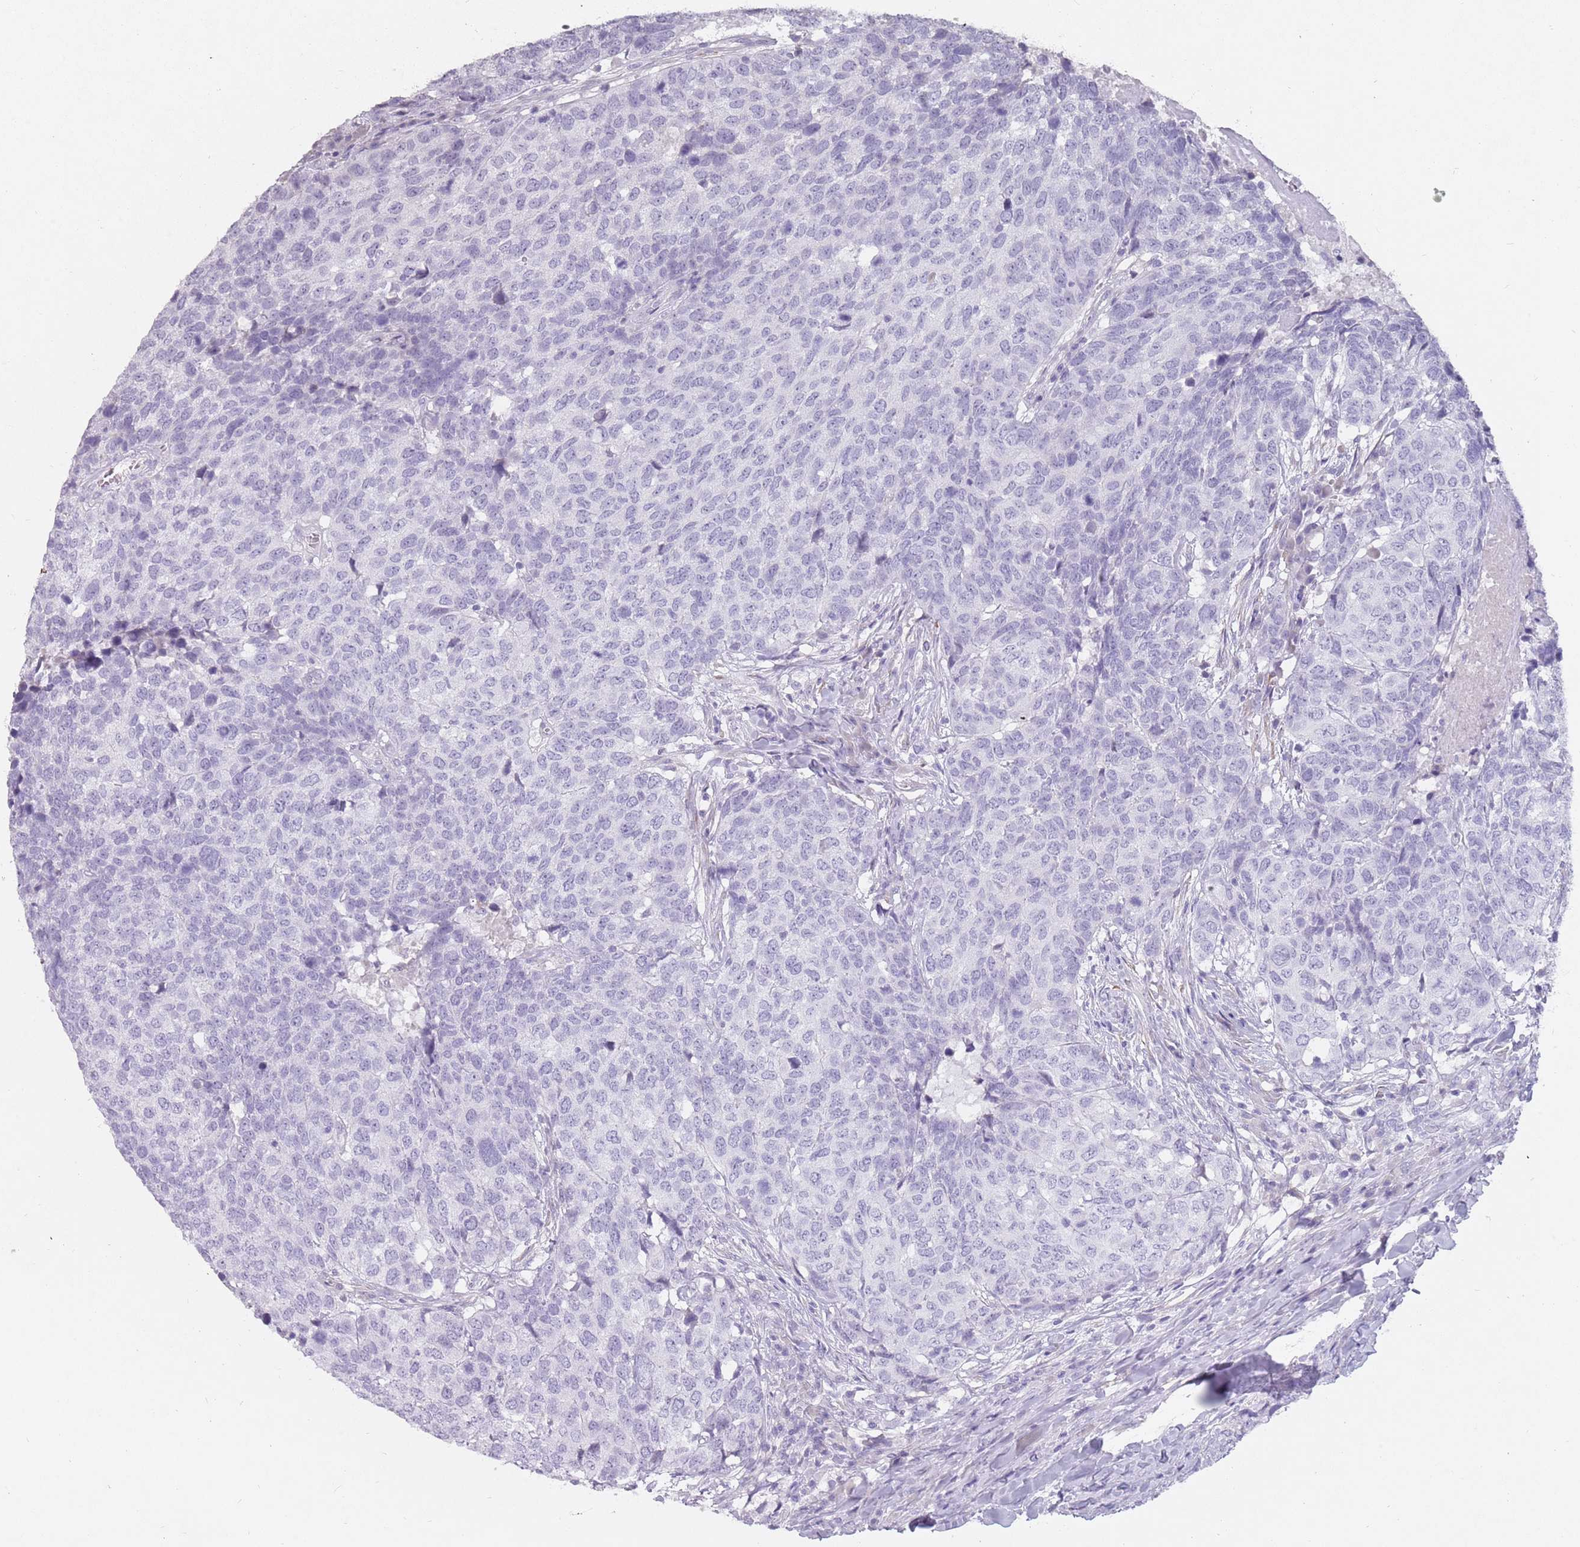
{"staining": {"intensity": "negative", "quantity": "none", "location": "none"}, "tissue": "head and neck cancer", "cell_type": "Tumor cells", "image_type": "cancer", "snomed": [{"axis": "morphology", "description": "Normal tissue, NOS"}, {"axis": "morphology", "description": "Squamous cell carcinoma, NOS"}, {"axis": "topography", "description": "Skeletal muscle"}, {"axis": "topography", "description": "Vascular tissue"}, {"axis": "topography", "description": "Peripheral nerve tissue"}, {"axis": "topography", "description": "Head-Neck"}], "caption": "Human squamous cell carcinoma (head and neck) stained for a protein using immunohistochemistry demonstrates no staining in tumor cells.", "gene": "DDX4", "patient": {"sex": "male", "age": 66}}